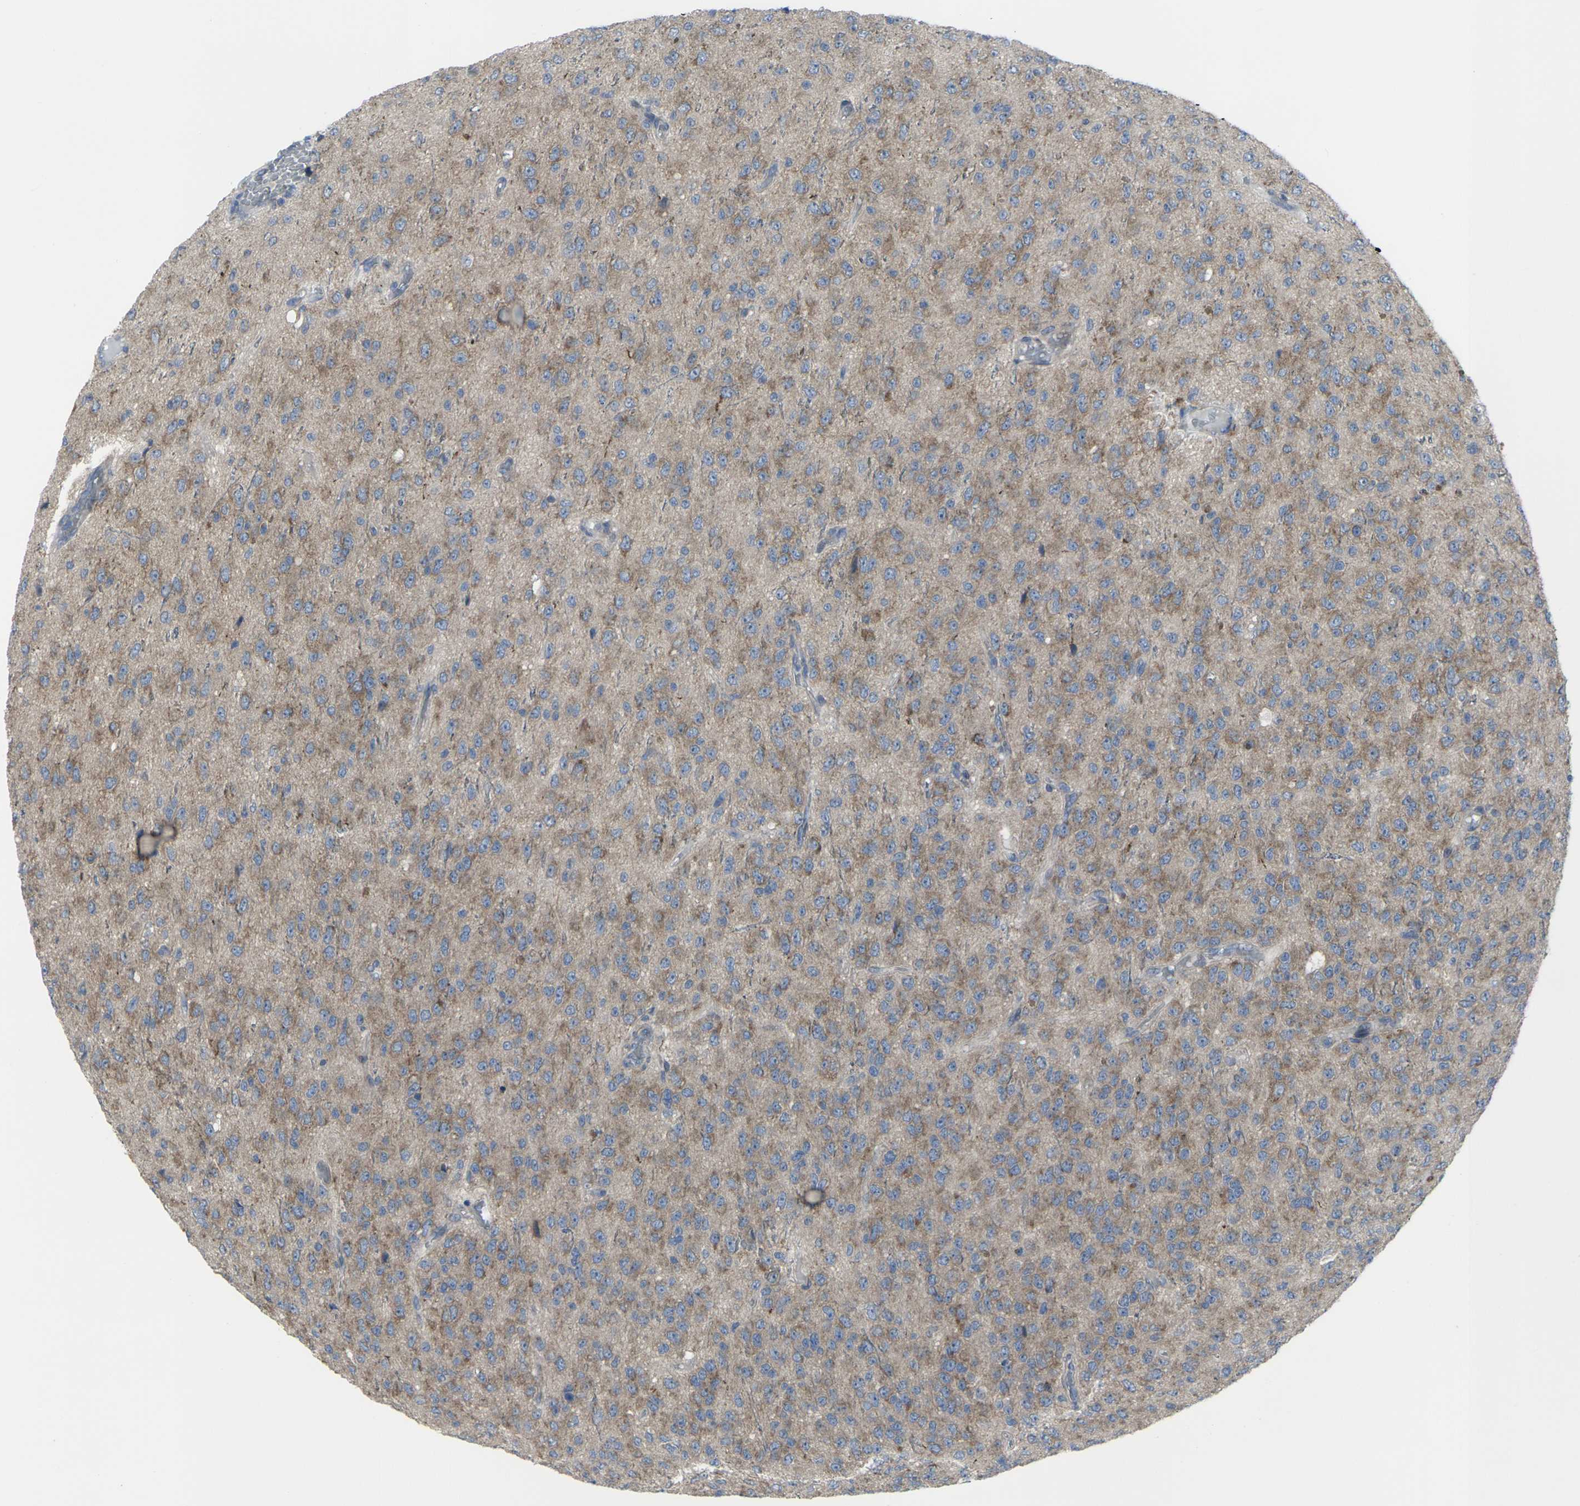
{"staining": {"intensity": "moderate", "quantity": ">75%", "location": "cytoplasmic/membranous"}, "tissue": "glioma", "cell_type": "Tumor cells", "image_type": "cancer", "snomed": [{"axis": "morphology", "description": "Glioma, malignant, High grade"}, {"axis": "topography", "description": "pancreas cauda"}], "caption": "A photomicrograph of malignant glioma (high-grade) stained for a protein exhibits moderate cytoplasmic/membranous brown staining in tumor cells.", "gene": "CCR10", "patient": {"sex": "male", "age": 60}}